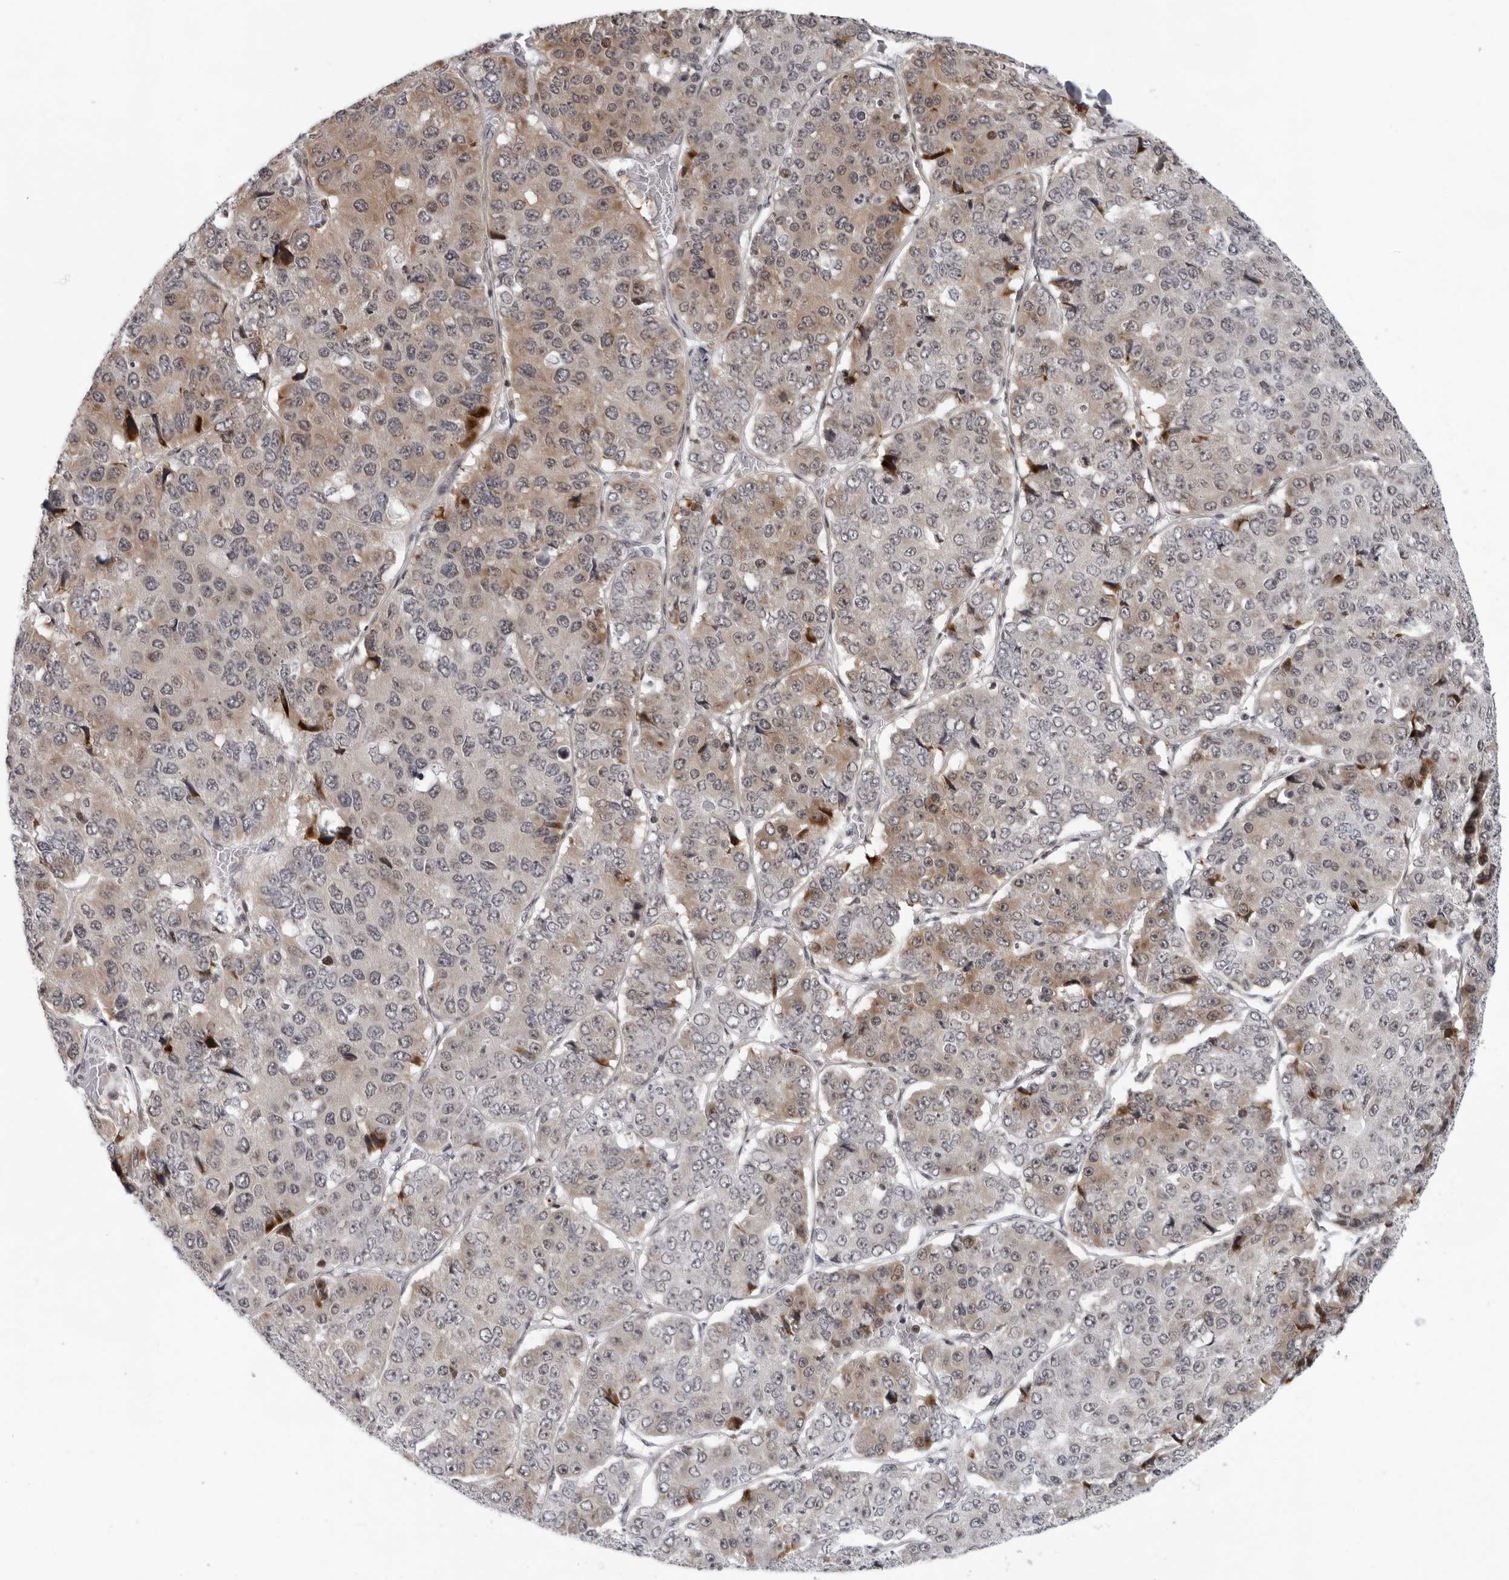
{"staining": {"intensity": "weak", "quantity": "25%-75%", "location": "cytoplasmic/membranous"}, "tissue": "pancreatic cancer", "cell_type": "Tumor cells", "image_type": "cancer", "snomed": [{"axis": "morphology", "description": "Adenocarcinoma, NOS"}, {"axis": "topography", "description": "Pancreas"}], "caption": "Pancreatic cancer was stained to show a protein in brown. There is low levels of weak cytoplasmic/membranous staining in approximately 25%-75% of tumor cells.", "gene": "PIP4K2C", "patient": {"sex": "male", "age": 50}}